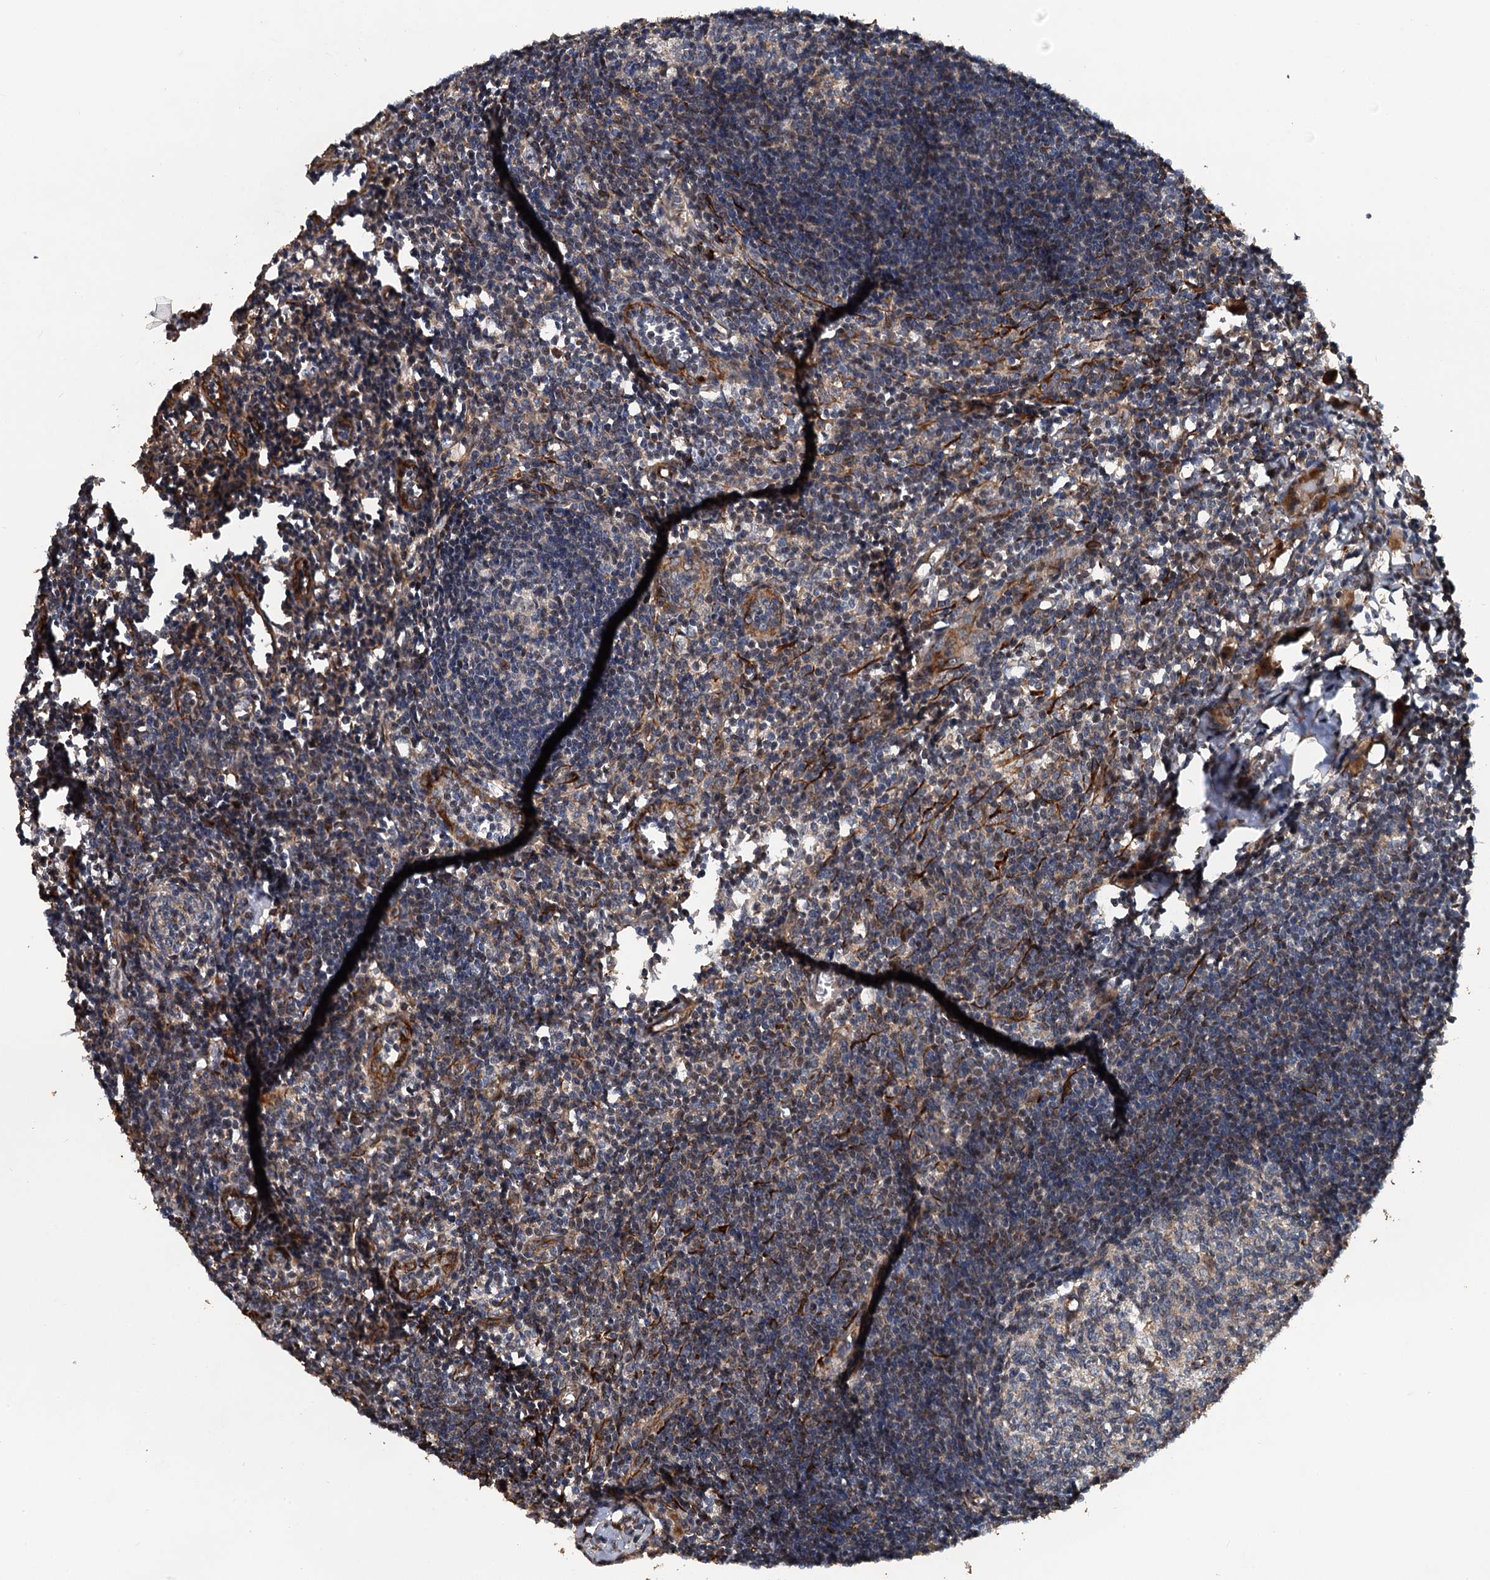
{"staining": {"intensity": "moderate", "quantity": "<25%", "location": "cytoplasmic/membranous"}, "tissue": "lymph node", "cell_type": "Germinal center cells", "image_type": "normal", "snomed": [{"axis": "morphology", "description": "Normal tissue, NOS"}, {"axis": "morphology", "description": "Malignant melanoma, Metastatic site"}, {"axis": "topography", "description": "Lymph node"}], "caption": "Immunohistochemical staining of benign lymph node demonstrates moderate cytoplasmic/membranous protein staining in approximately <25% of germinal center cells. The staining was performed using DAB (3,3'-diaminobenzidine) to visualize the protein expression in brown, while the nuclei were stained in blue with hematoxylin (Magnification: 20x).", "gene": "LRRK2", "patient": {"sex": "male", "age": 41}}